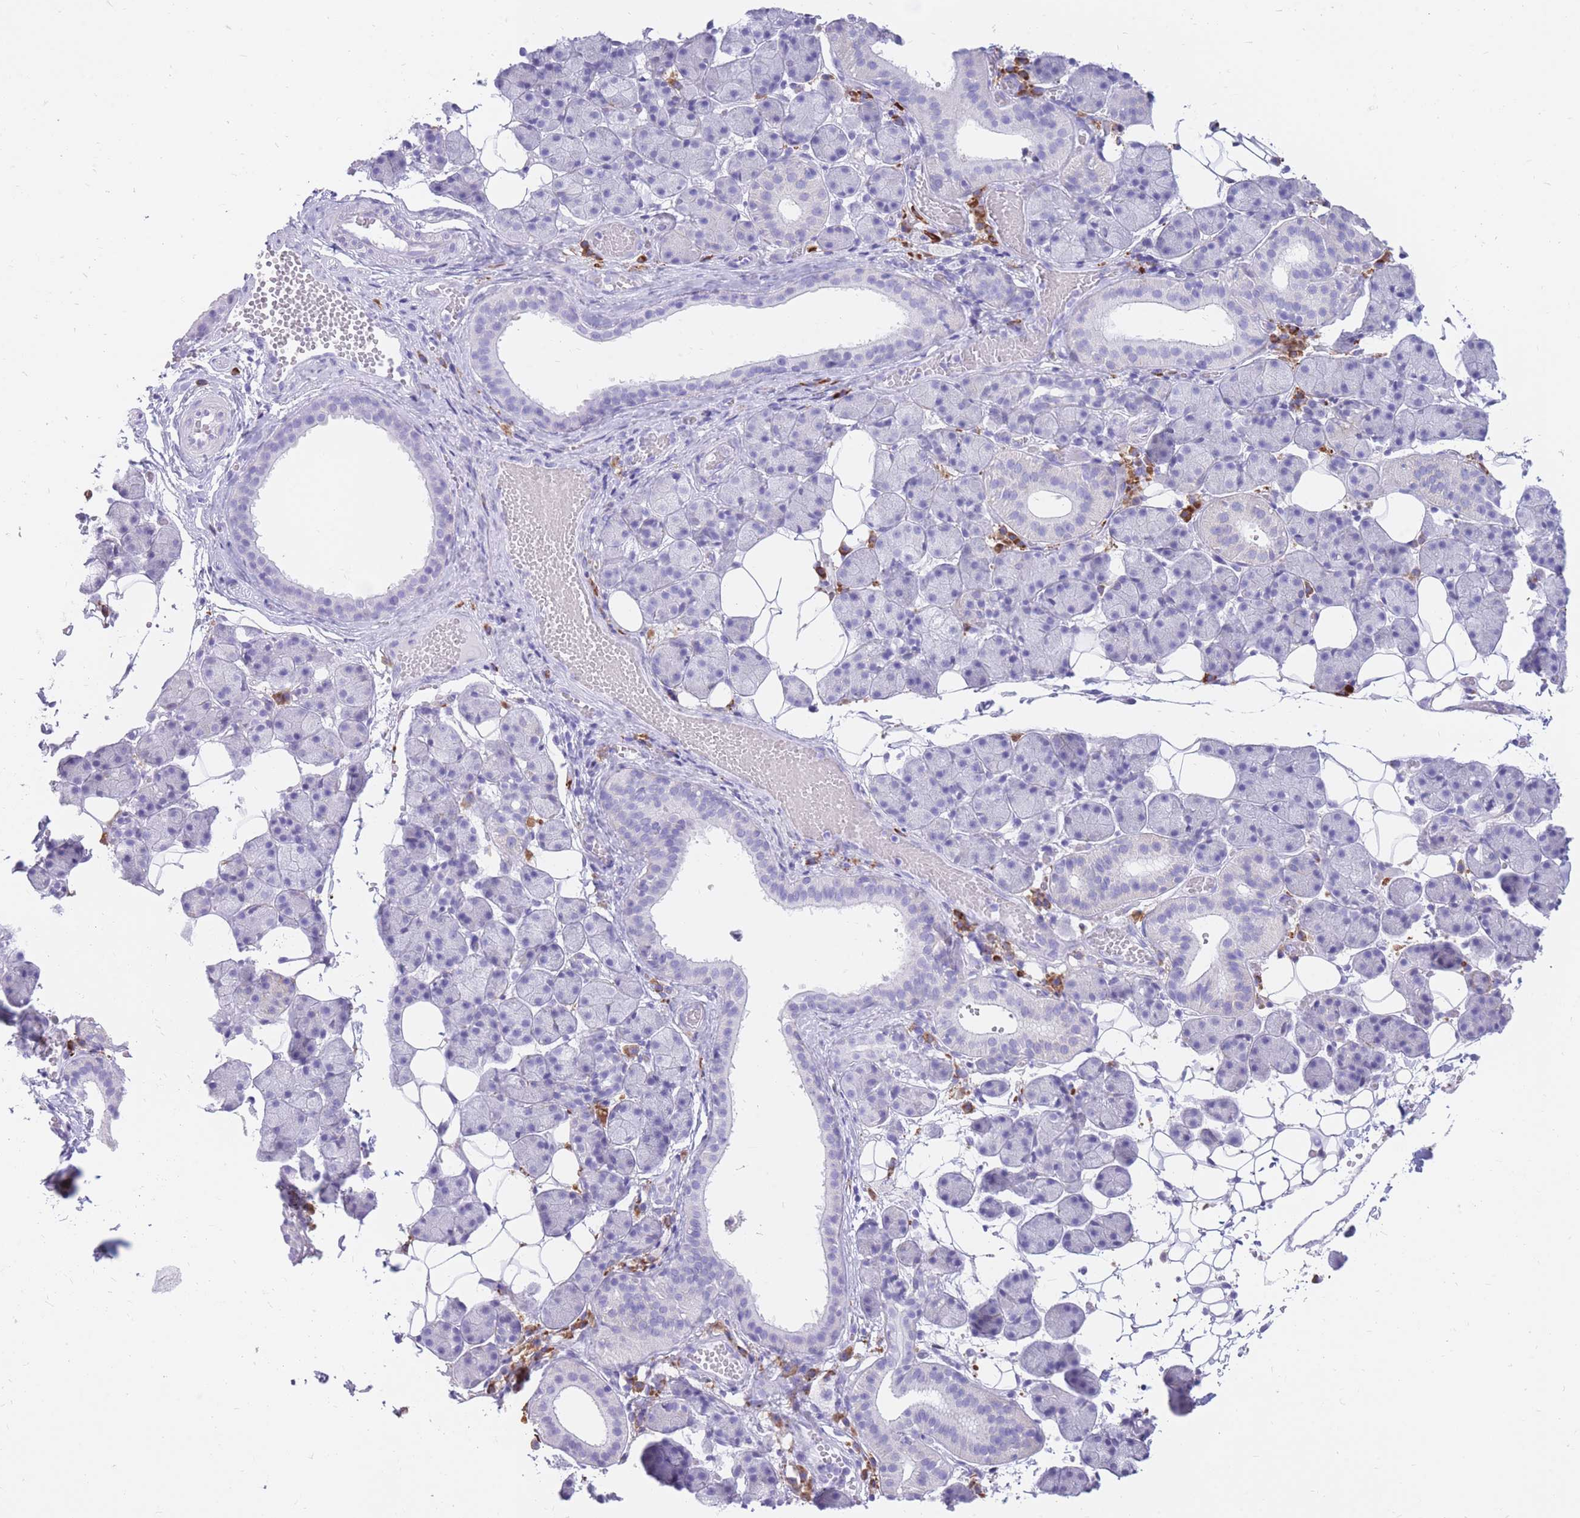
{"staining": {"intensity": "negative", "quantity": "none", "location": "none"}, "tissue": "salivary gland", "cell_type": "Glandular cells", "image_type": "normal", "snomed": [{"axis": "morphology", "description": "Normal tissue, NOS"}, {"axis": "topography", "description": "Salivary gland"}], "caption": "Immunohistochemistry (IHC) photomicrograph of unremarkable salivary gland: salivary gland stained with DAB (3,3'-diaminobenzidine) reveals no significant protein positivity in glandular cells. Nuclei are stained in blue.", "gene": "ZFP37", "patient": {"sex": "female", "age": 33}}